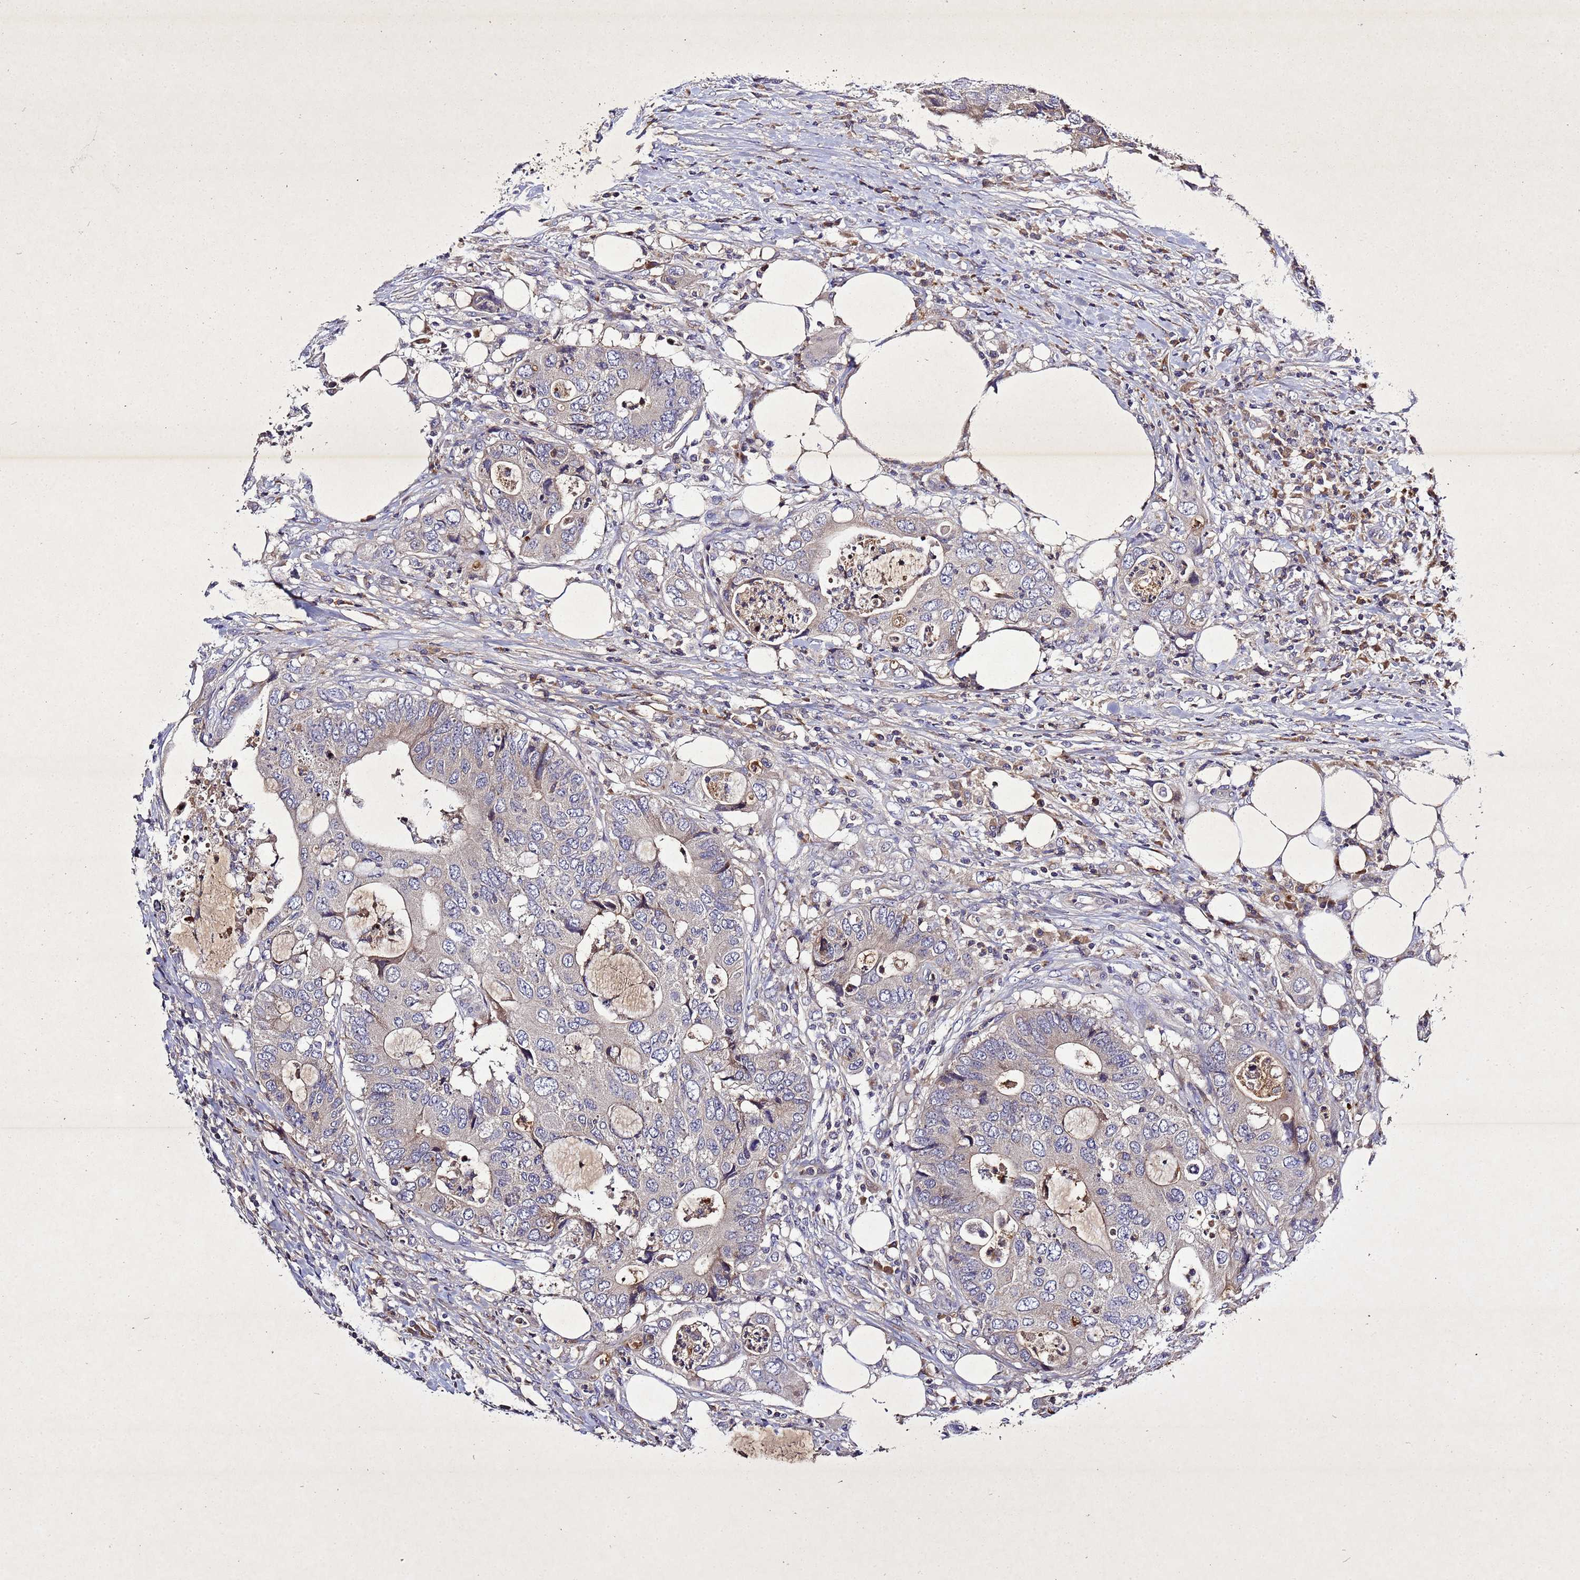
{"staining": {"intensity": "weak", "quantity": "<25%", "location": "cytoplasmic/membranous"}, "tissue": "colorectal cancer", "cell_type": "Tumor cells", "image_type": "cancer", "snomed": [{"axis": "morphology", "description": "Adenocarcinoma, NOS"}, {"axis": "topography", "description": "Colon"}], "caption": "A histopathology image of colorectal adenocarcinoma stained for a protein reveals no brown staining in tumor cells.", "gene": "SV2B", "patient": {"sex": "male", "age": 71}}